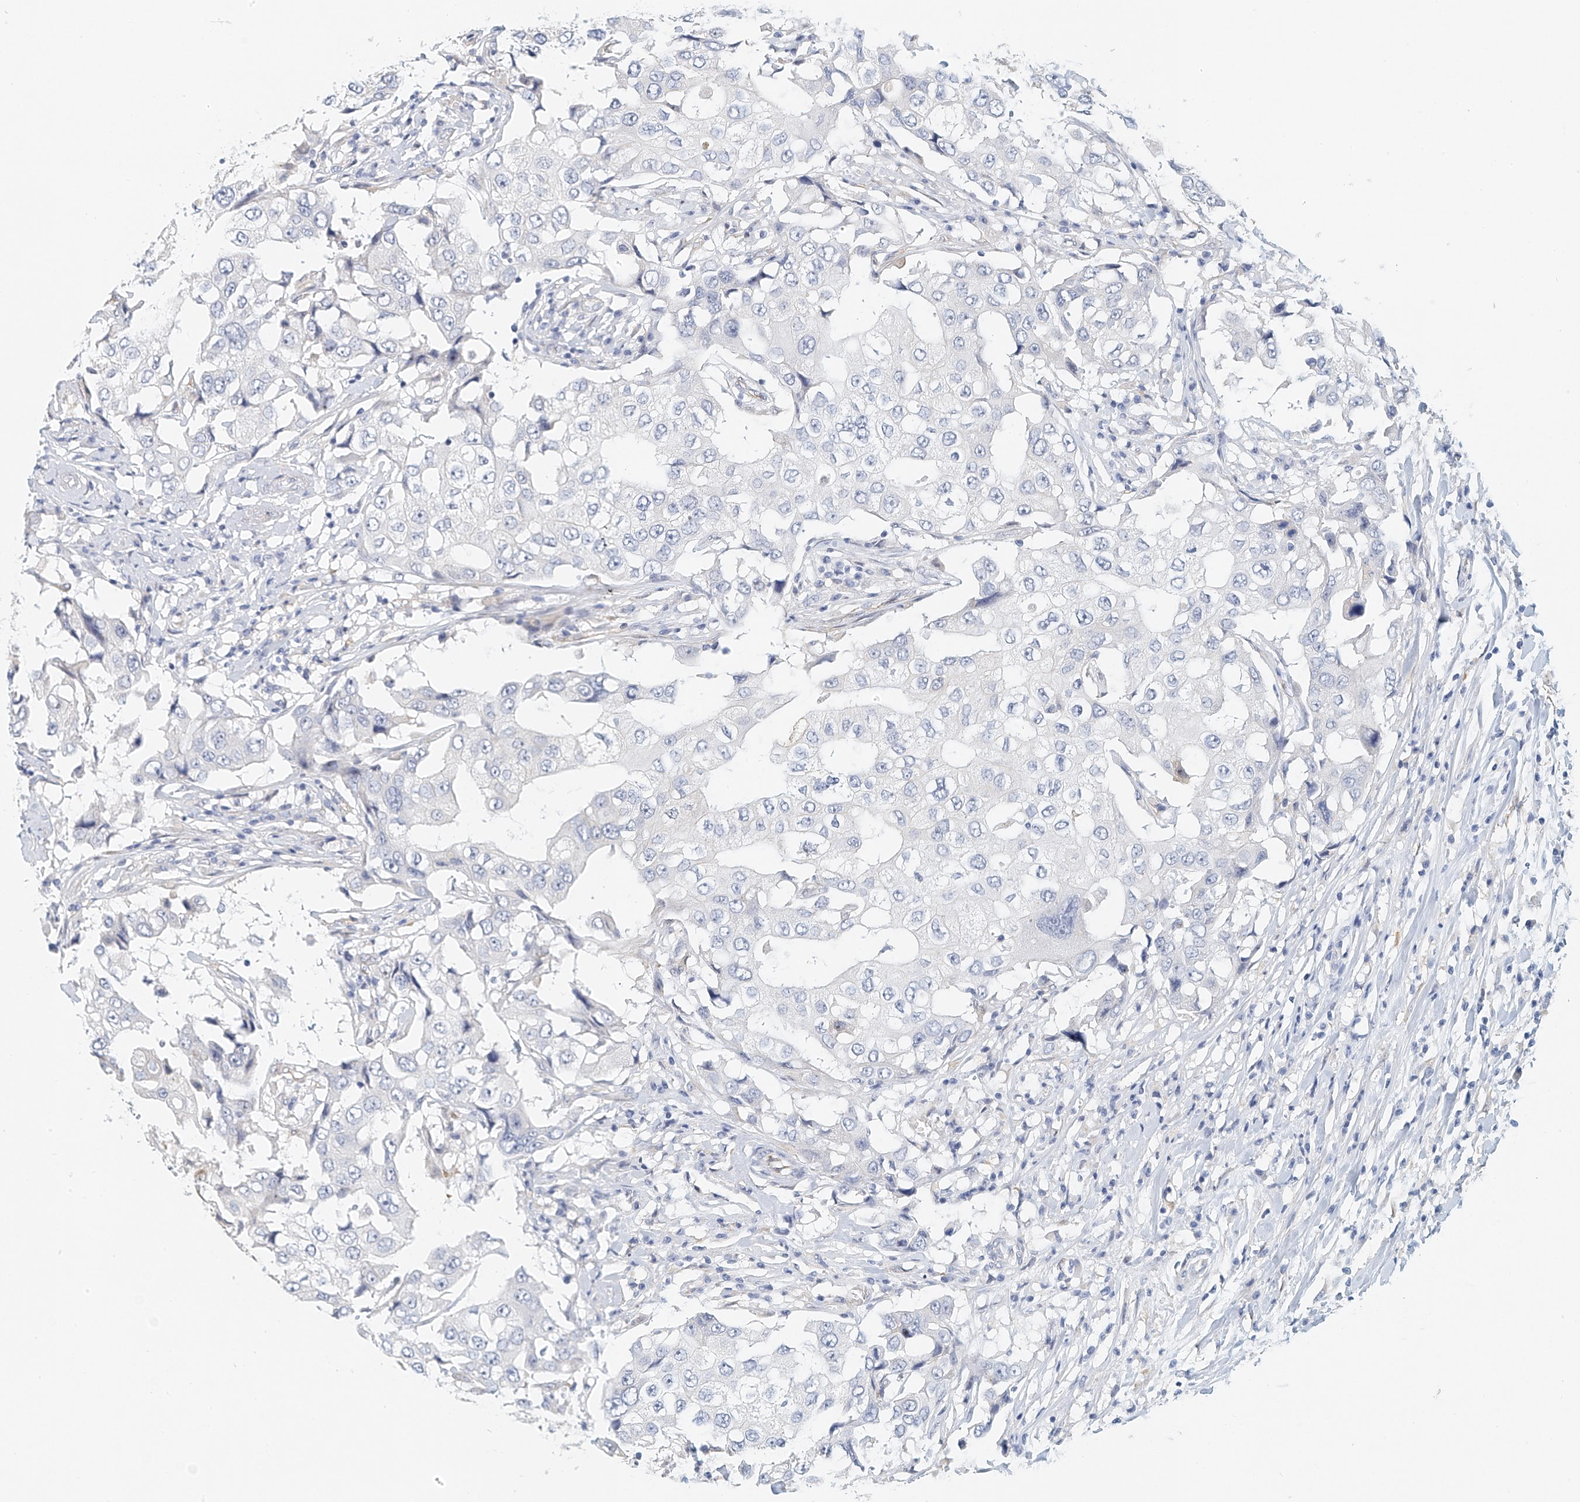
{"staining": {"intensity": "negative", "quantity": "none", "location": "none"}, "tissue": "breast cancer", "cell_type": "Tumor cells", "image_type": "cancer", "snomed": [{"axis": "morphology", "description": "Duct carcinoma"}, {"axis": "topography", "description": "Breast"}], "caption": "Histopathology image shows no protein positivity in tumor cells of breast cancer tissue.", "gene": "ARHGAP28", "patient": {"sex": "female", "age": 27}}